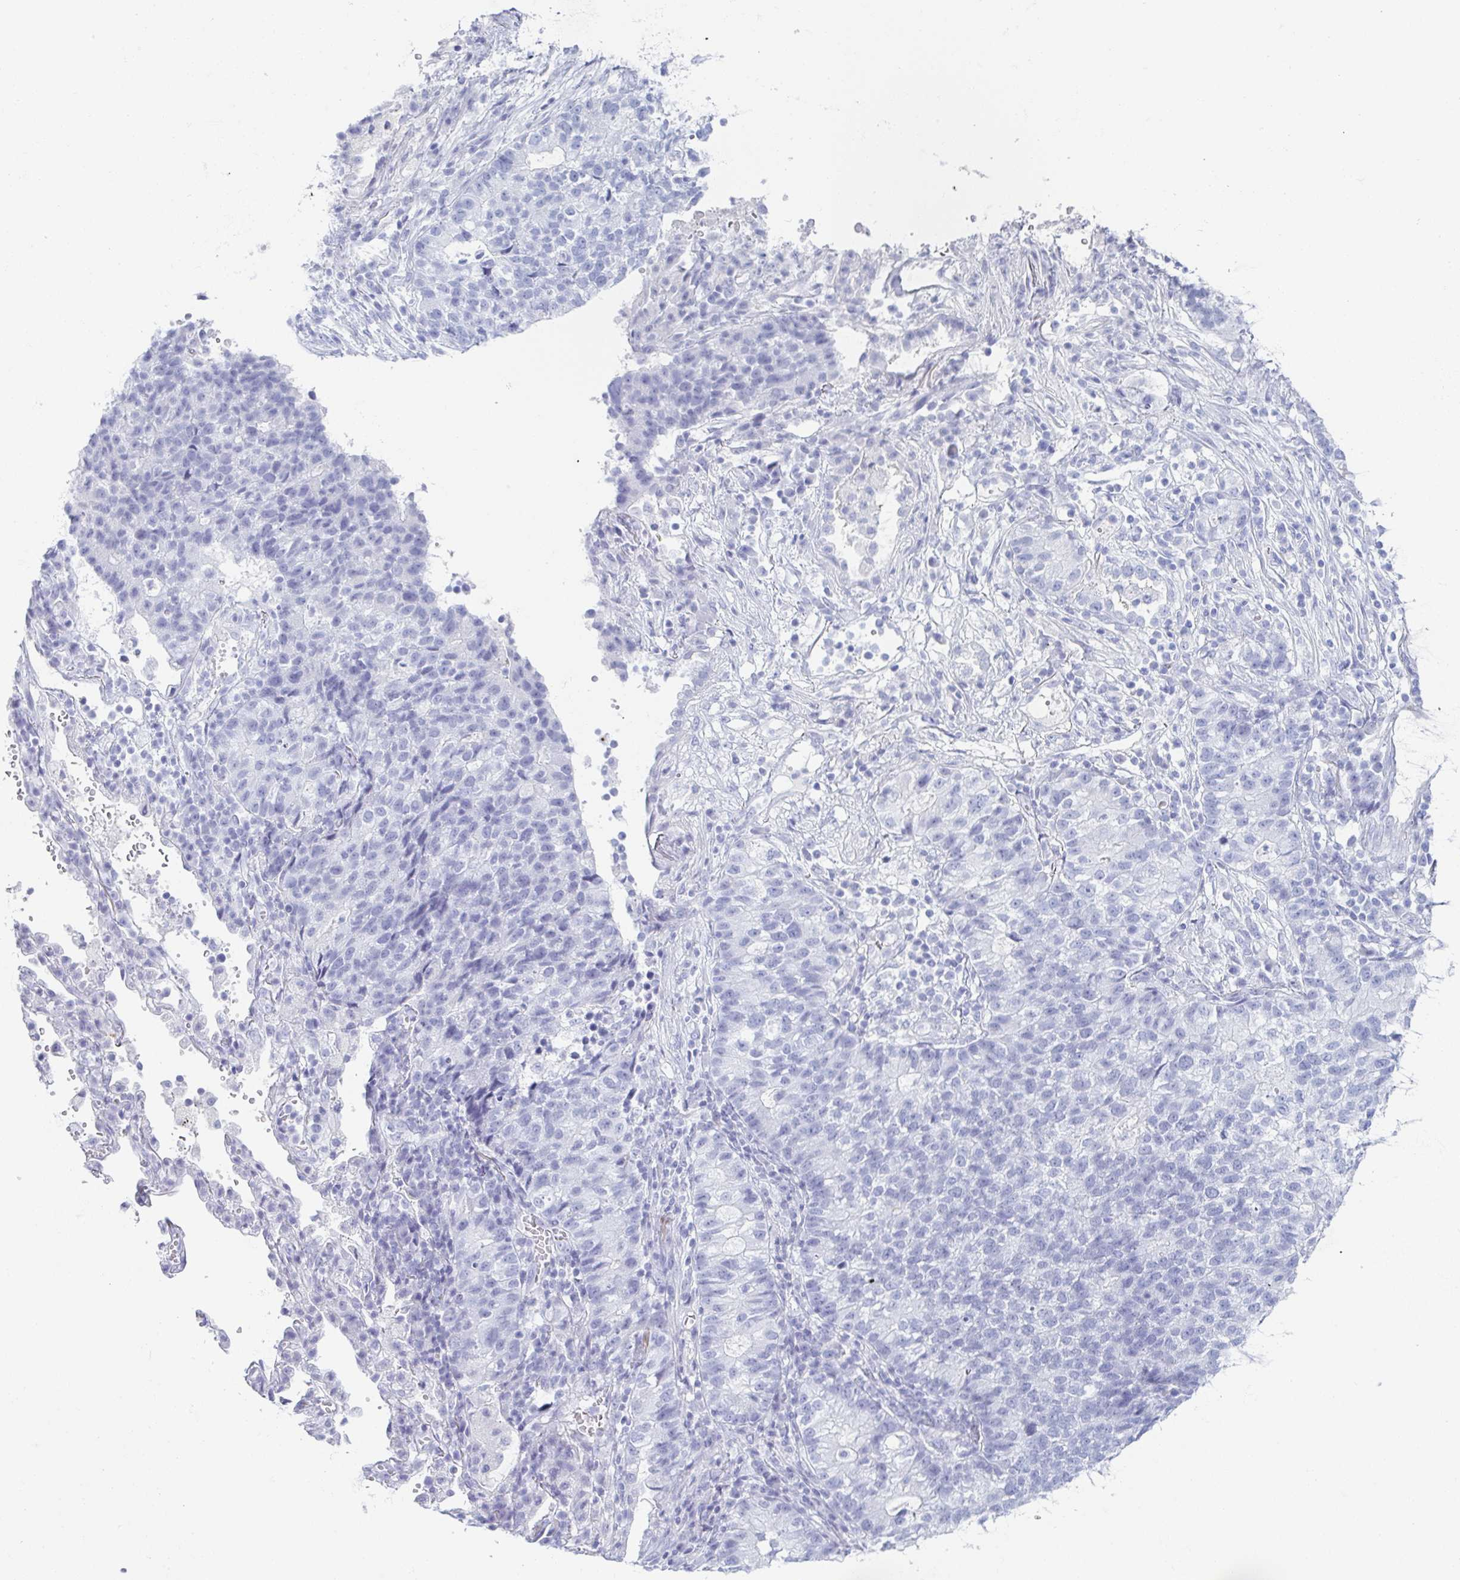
{"staining": {"intensity": "negative", "quantity": "none", "location": "none"}, "tissue": "lung cancer", "cell_type": "Tumor cells", "image_type": "cancer", "snomed": [{"axis": "morphology", "description": "Adenocarcinoma, NOS"}, {"axis": "topography", "description": "Lung"}], "caption": "IHC of lung cancer (adenocarcinoma) demonstrates no positivity in tumor cells.", "gene": "ZG16B", "patient": {"sex": "male", "age": 57}}